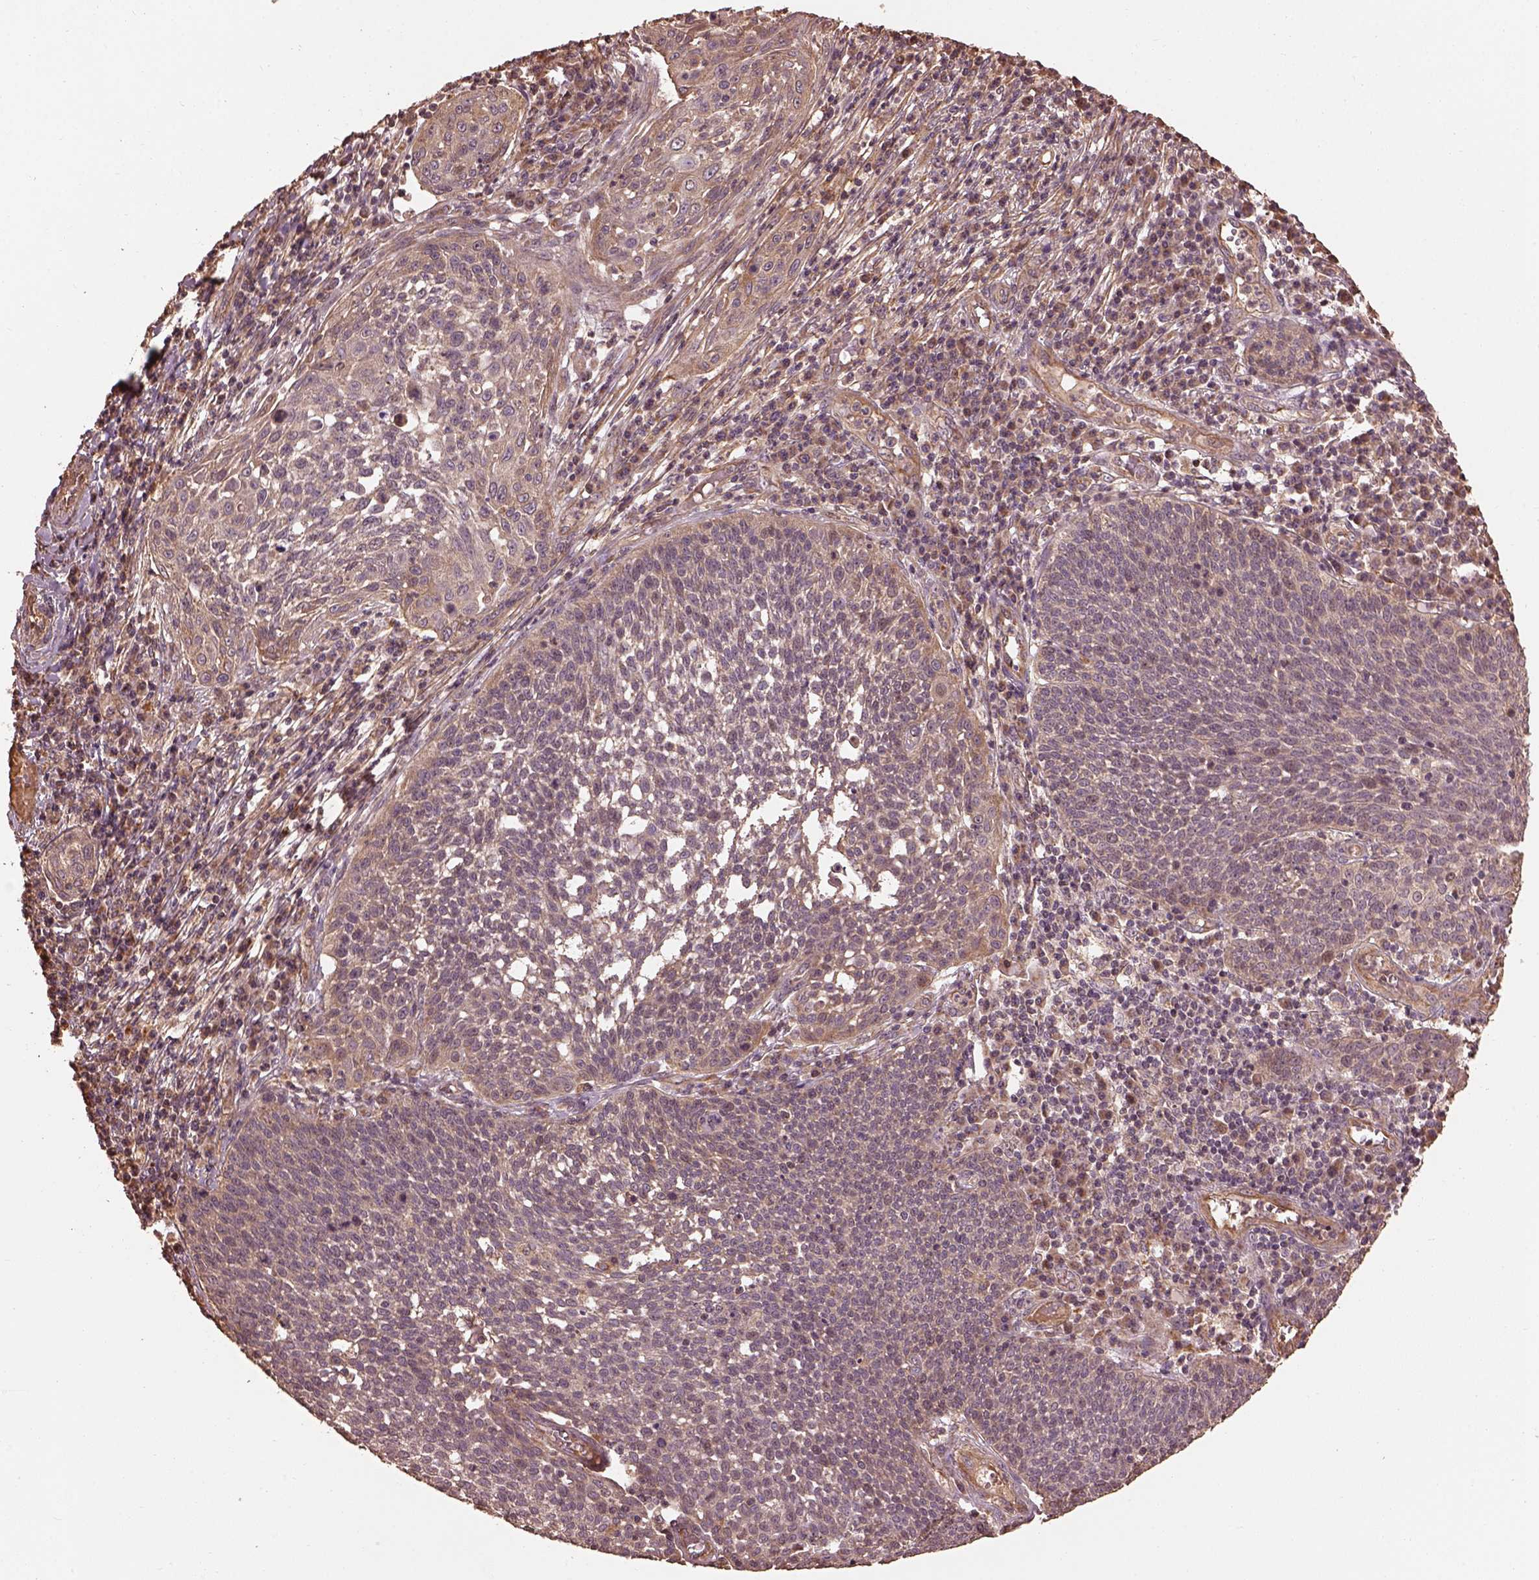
{"staining": {"intensity": "weak", "quantity": "25%-75%", "location": "cytoplasmic/membranous"}, "tissue": "cervical cancer", "cell_type": "Tumor cells", "image_type": "cancer", "snomed": [{"axis": "morphology", "description": "Squamous cell carcinoma, NOS"}, {"axis": "topography", "description": "Cervix"}], "caption": "A photomicrograph of human cervical cancer stained for a protein displays weak cytoplasmic/membranous brown staining in tumor cells.", "gene": "METTL4", "patient": {"sex": "female", "age": 34}}